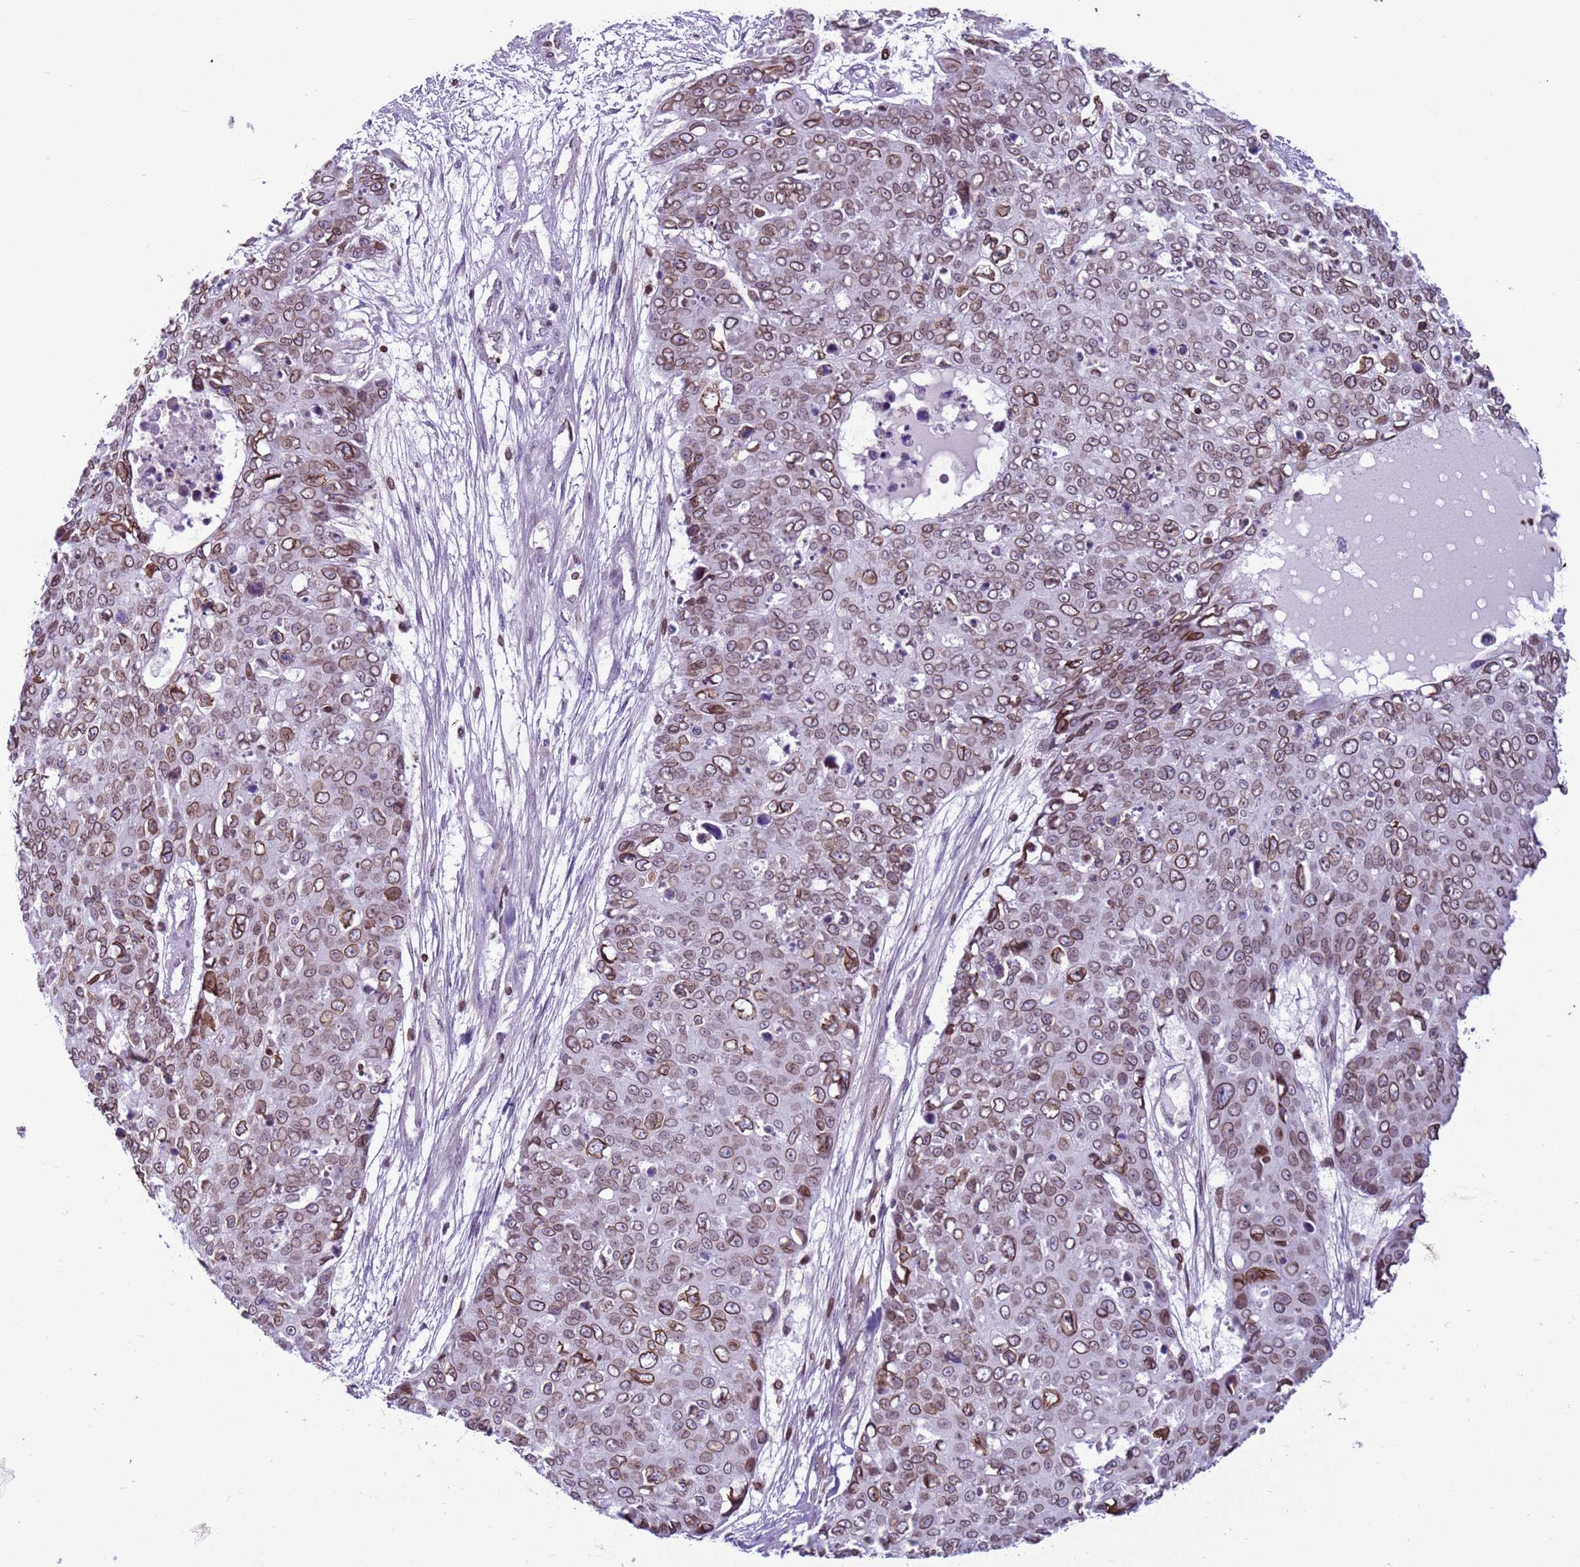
{"staining": {"intensity": "moderate", "quantity": ">75%", "location": "cytoplasmic/membranous,nuclear"}, "tissue": "skin cancer", "cell_type": "Tumor cells", "image_type": "cancer", "snomed": [{"axis": "morphology", "description": "Squamous cell carcinoma, NOS"}, {"axis": "topography", "description": "Skin"}], "caption": "Immunohistochemical staining of human skin squamous cell carcinoma exhibits medium levels of moderate cytoplasmic/membranous and nuclear protein expression in about >75% of tumor cells.", "gene": "METTL25B", "patient": {"sex": "male", "age": 71}}